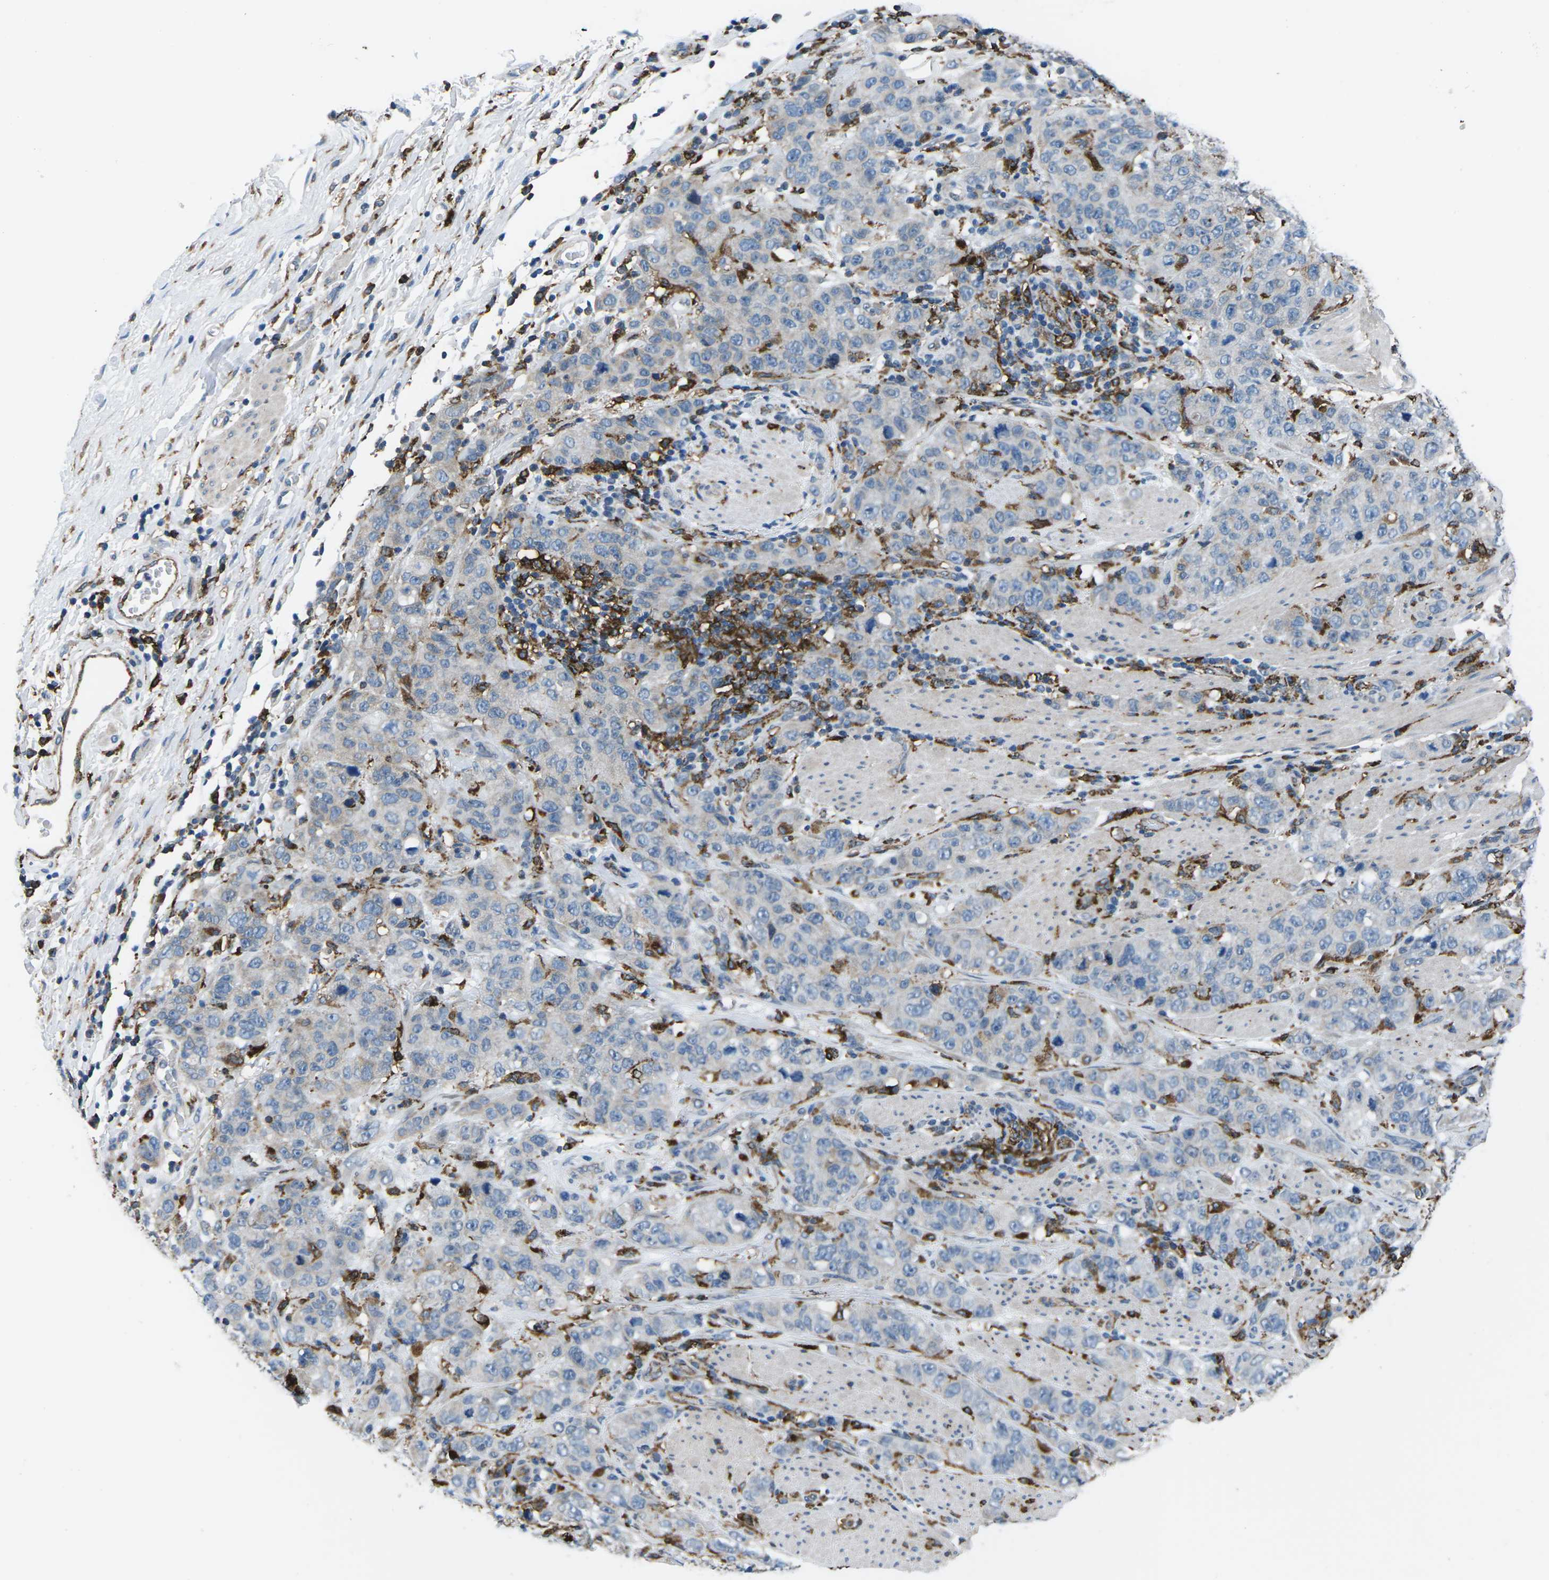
{"staining": {"intensity": "negative", "quantity": "none", "location": "none"}, "tissue": "stomach cancer", "cell_type": "Tumor cells", "image_type": "cancer", "snomed": [{"axis": "morphology", "description": "Adenocarcinoma, NOS"}, {"axis": "topography", "description": "Stomach"}], "caption": "Immunohistochemistry (IHC) of stomach cancer (adenocarcinoma) reveals no positivity in tumor cells.", "gene": "PTPN1", "patient": {"sex": "male", "age": 48}}